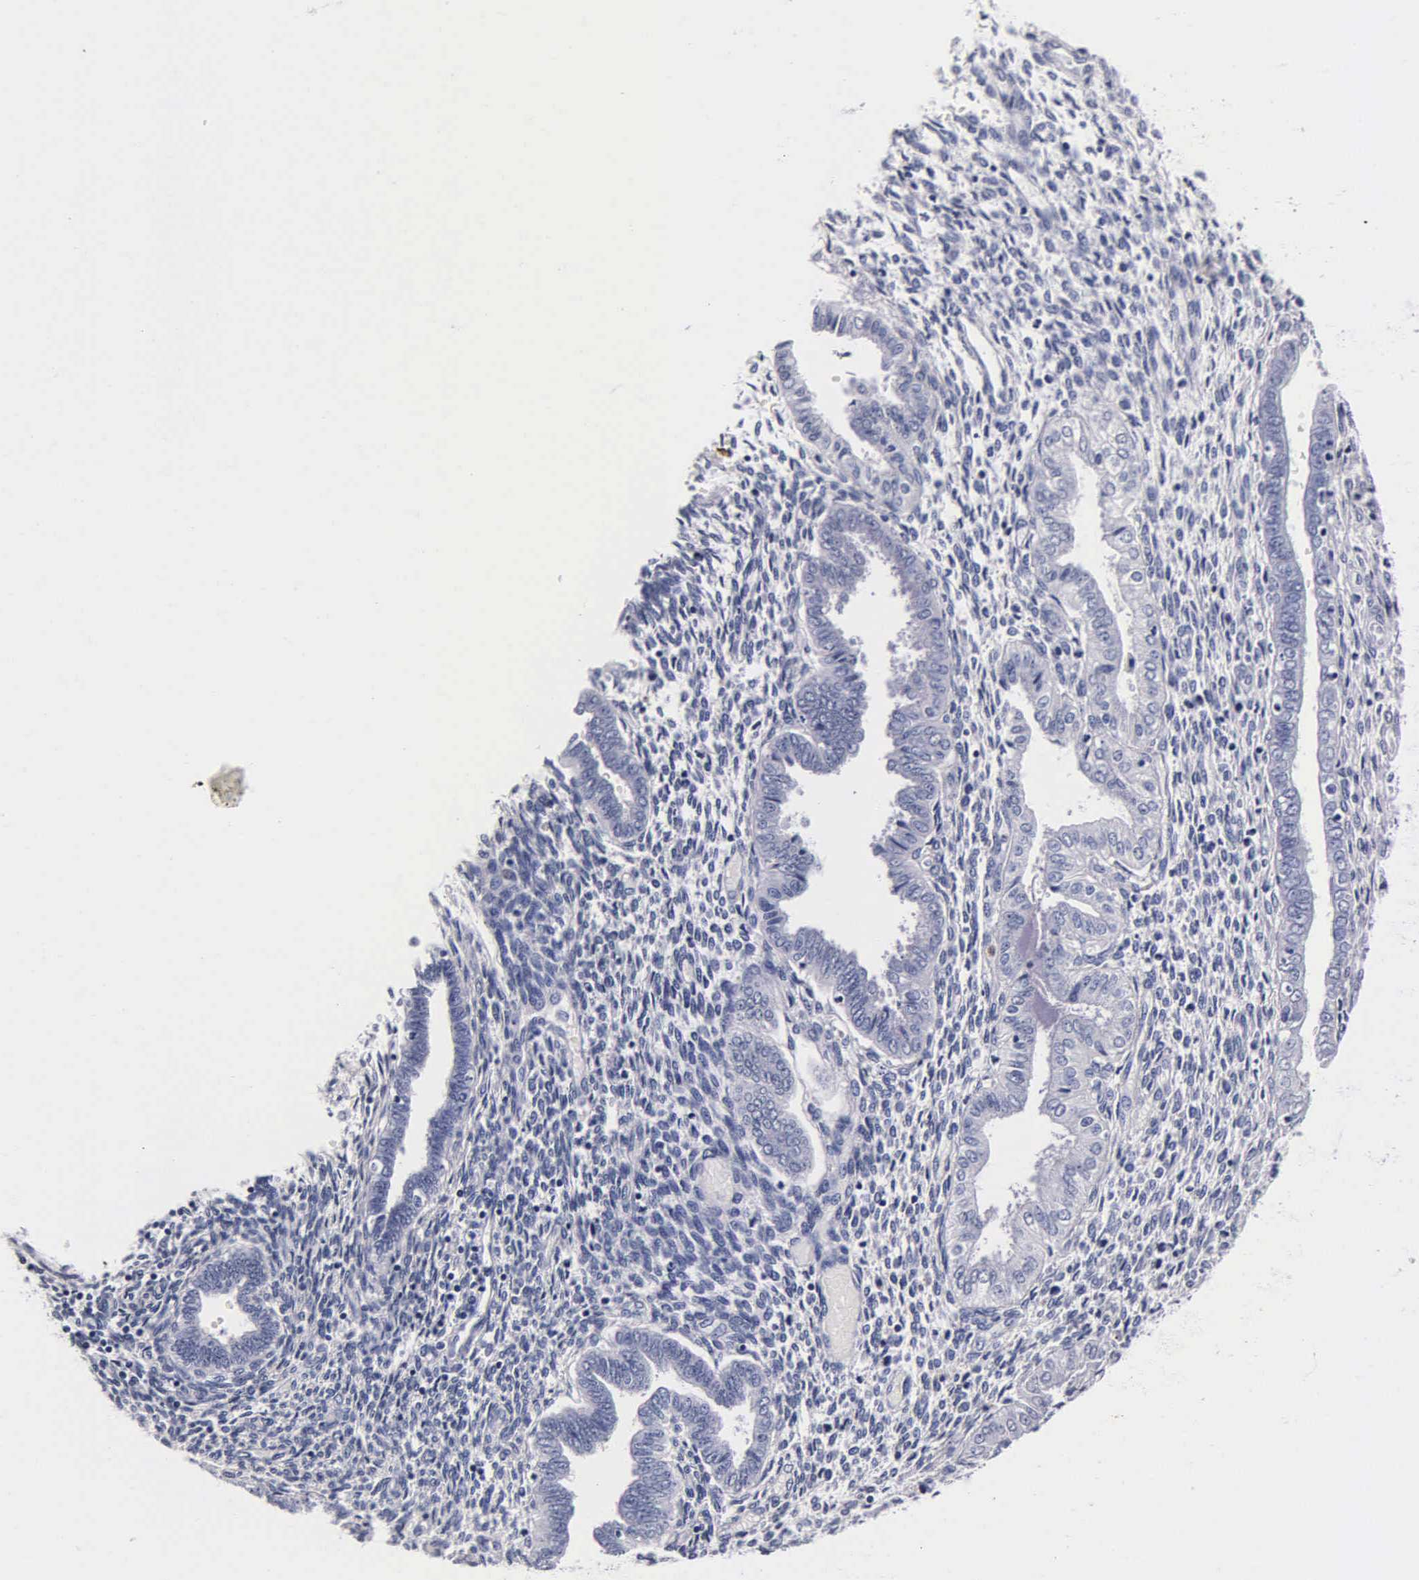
{"staining": {"intensity": "negative", "quantity": "none", "location": "none"}, "tissue": "endometrium", "cell_type": "Cells in endometrial stroma", "image_type": "normal", "snomed": [{"axis": "morphology", "description": "Normal tissue, NOS"}, {"axis": "topography", "description": "Endometrium"}], "caption": "The image demonstrates no significant staining in cells in endometrial stroma of endometrium. The staining is performed using DAB brown chromogen with nuclei counter-stained in using hematoxylin.", "gene": "INS", "patient": {"sex": "female", "age": 36}}